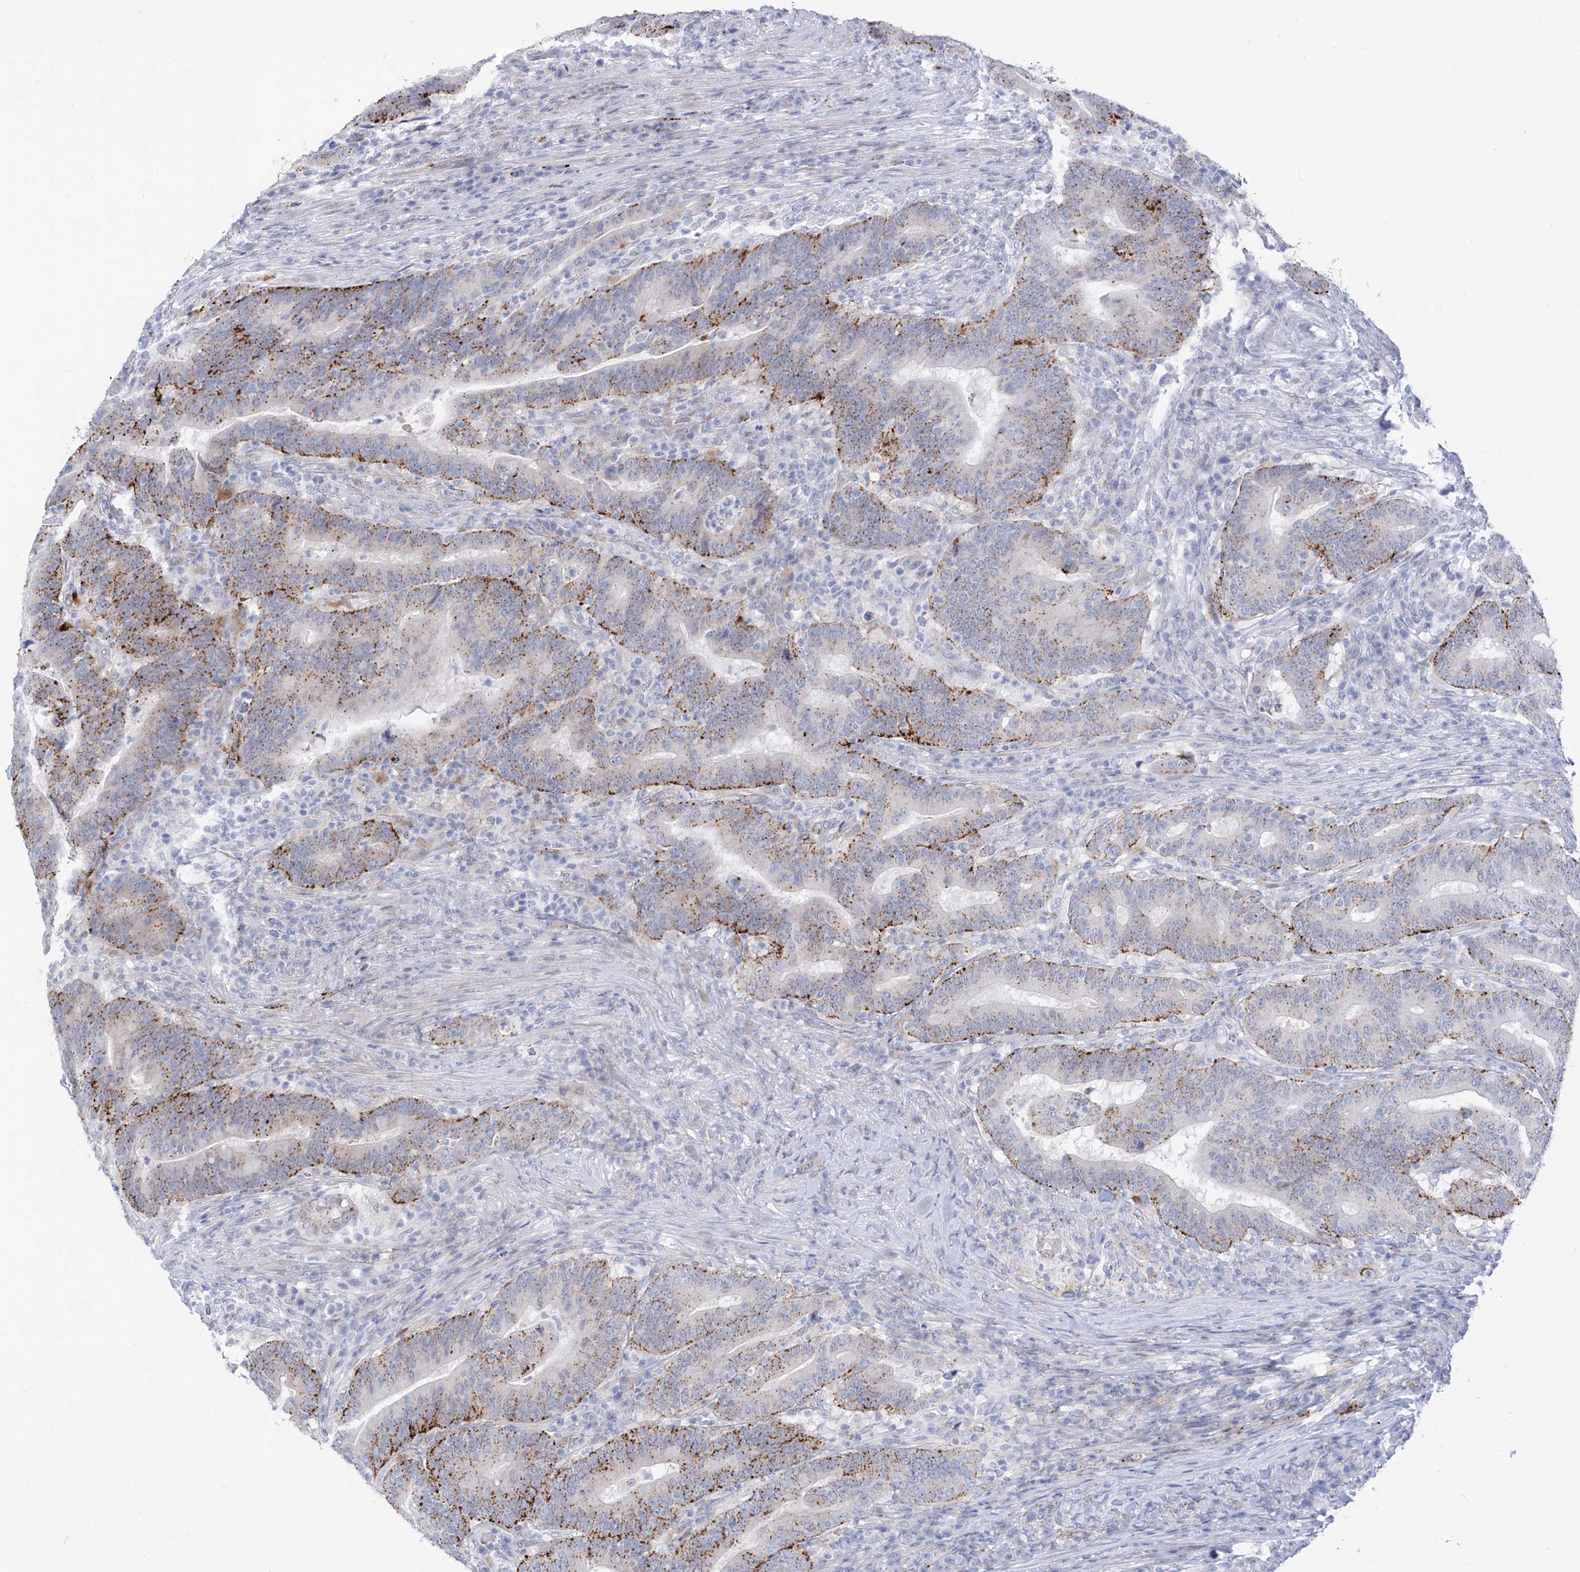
{"staining": {"intensity": "moderate", "quantity": ">75%", "location": "cytoplasmic/membranous"}, "tissue": "colorectal cancer", "cell_type": "Tumor cells", "image_type": "cancer", "snomed": [{"axis": "morphology", "description": "Normal tissue, NOS"}, {"axis": "morphology", "description": "Adenocarcinoma, NOS"}, {"axis": "topography", "description": "Colon"}], "caption": "An immunohistochemistry micrograph of tumor tissue is shown. Protein staining in brown labels moderate cytoplasmic/membranous positivity in colorectal cancer within tumor cells.", "gene": "PSPH", "patient": {"sex": "female", "age": 66}}